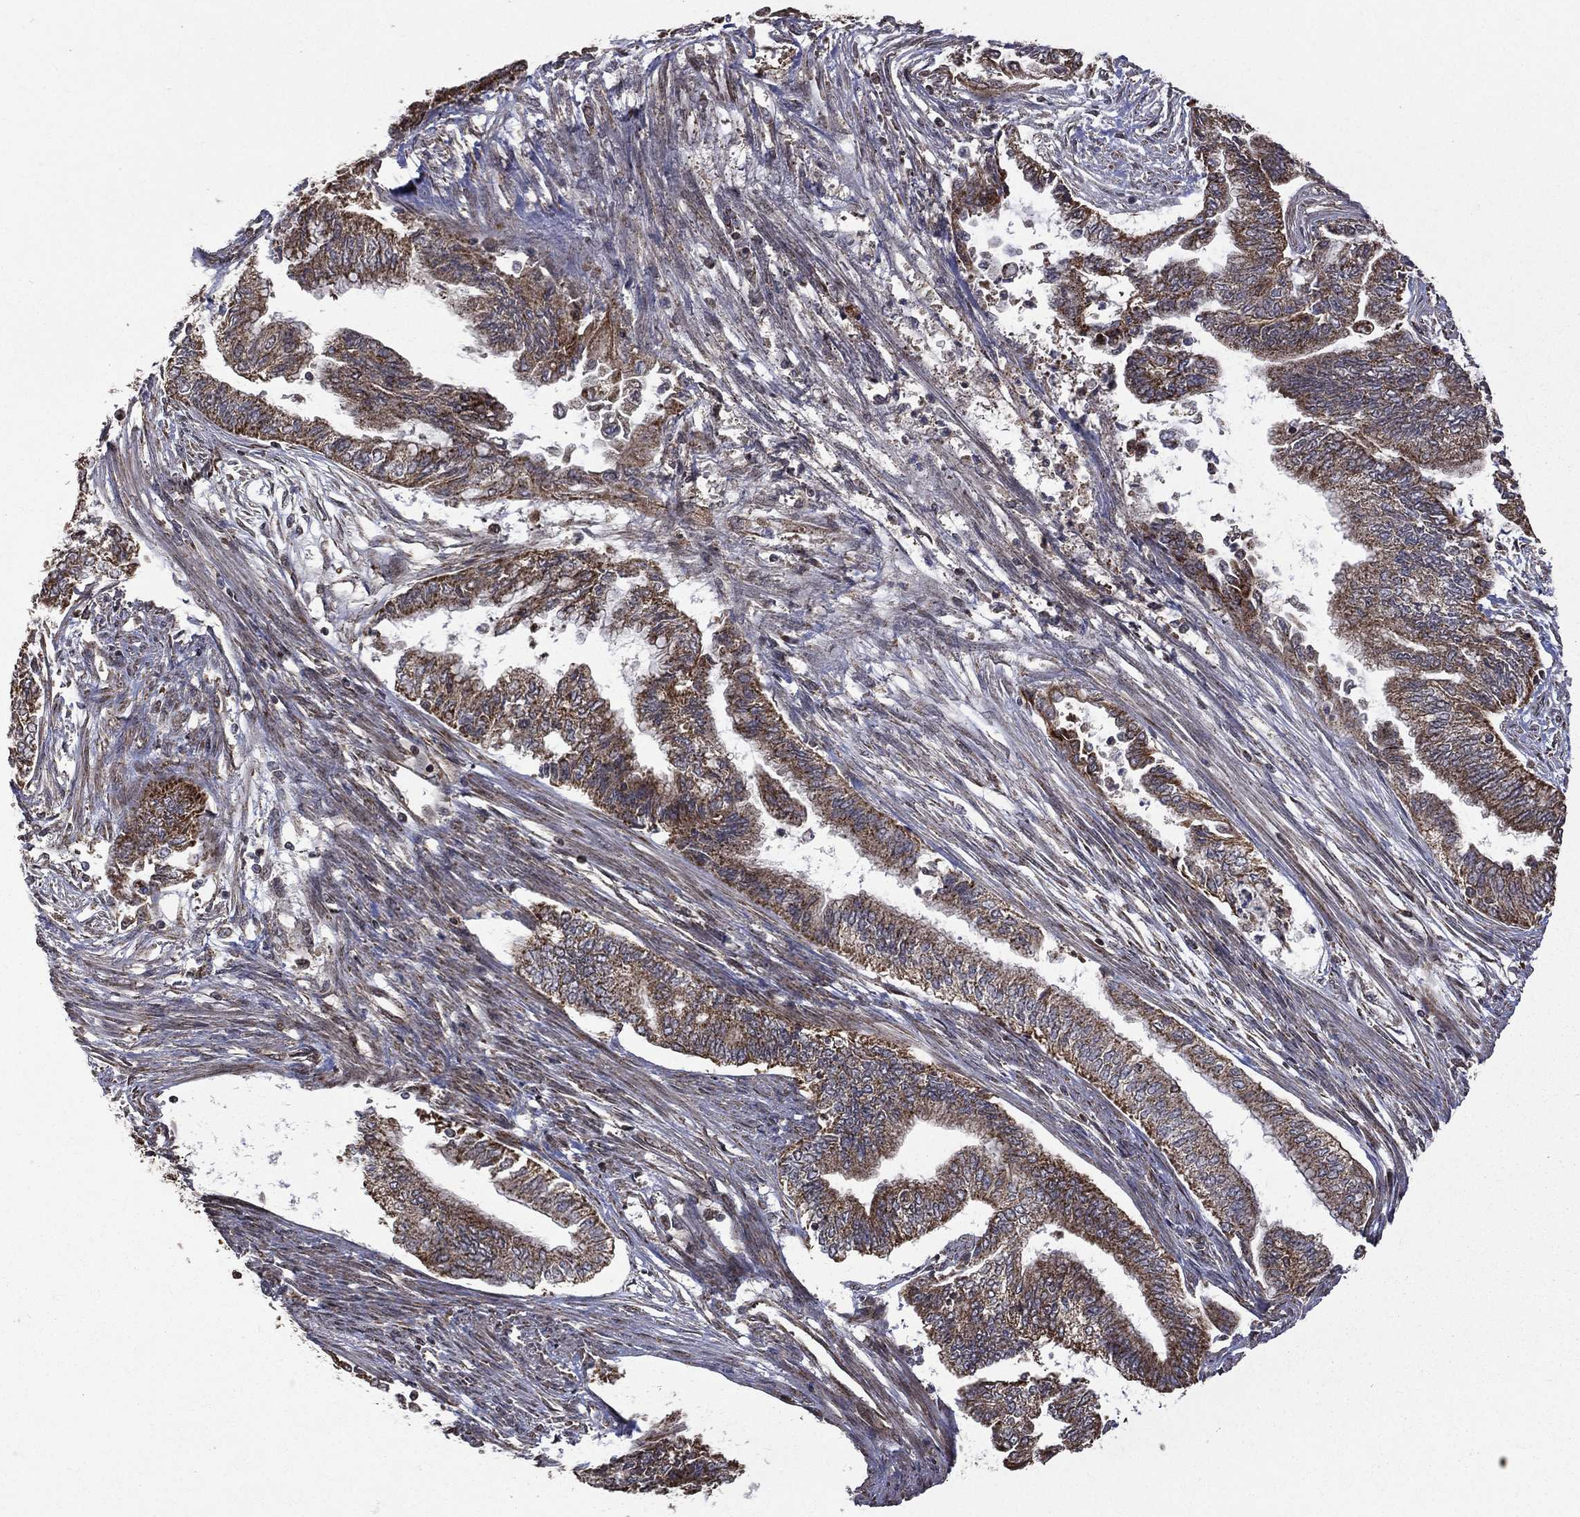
{"staining": {"intensity": "strong", "quantity": ">75%", "location": "cytoplasmic/membranous"}, "tissue": "endometrial cancer", "cell_type": "Tumor cells", "image_type": "cancer", "snomed": [{"axis": "morphology", "description": "Adenocarcinoma, NOS"}, {"axis": "topography", "description": "Endometrium"}], "caption": "Protein staining shows strong cytoplasmic/membranous expression in approximately >75% of tumor cells in adenocarcinoma (endometrial).", "gene": "GIMAP6", "patient": {"sex": "female", "age": 65}}